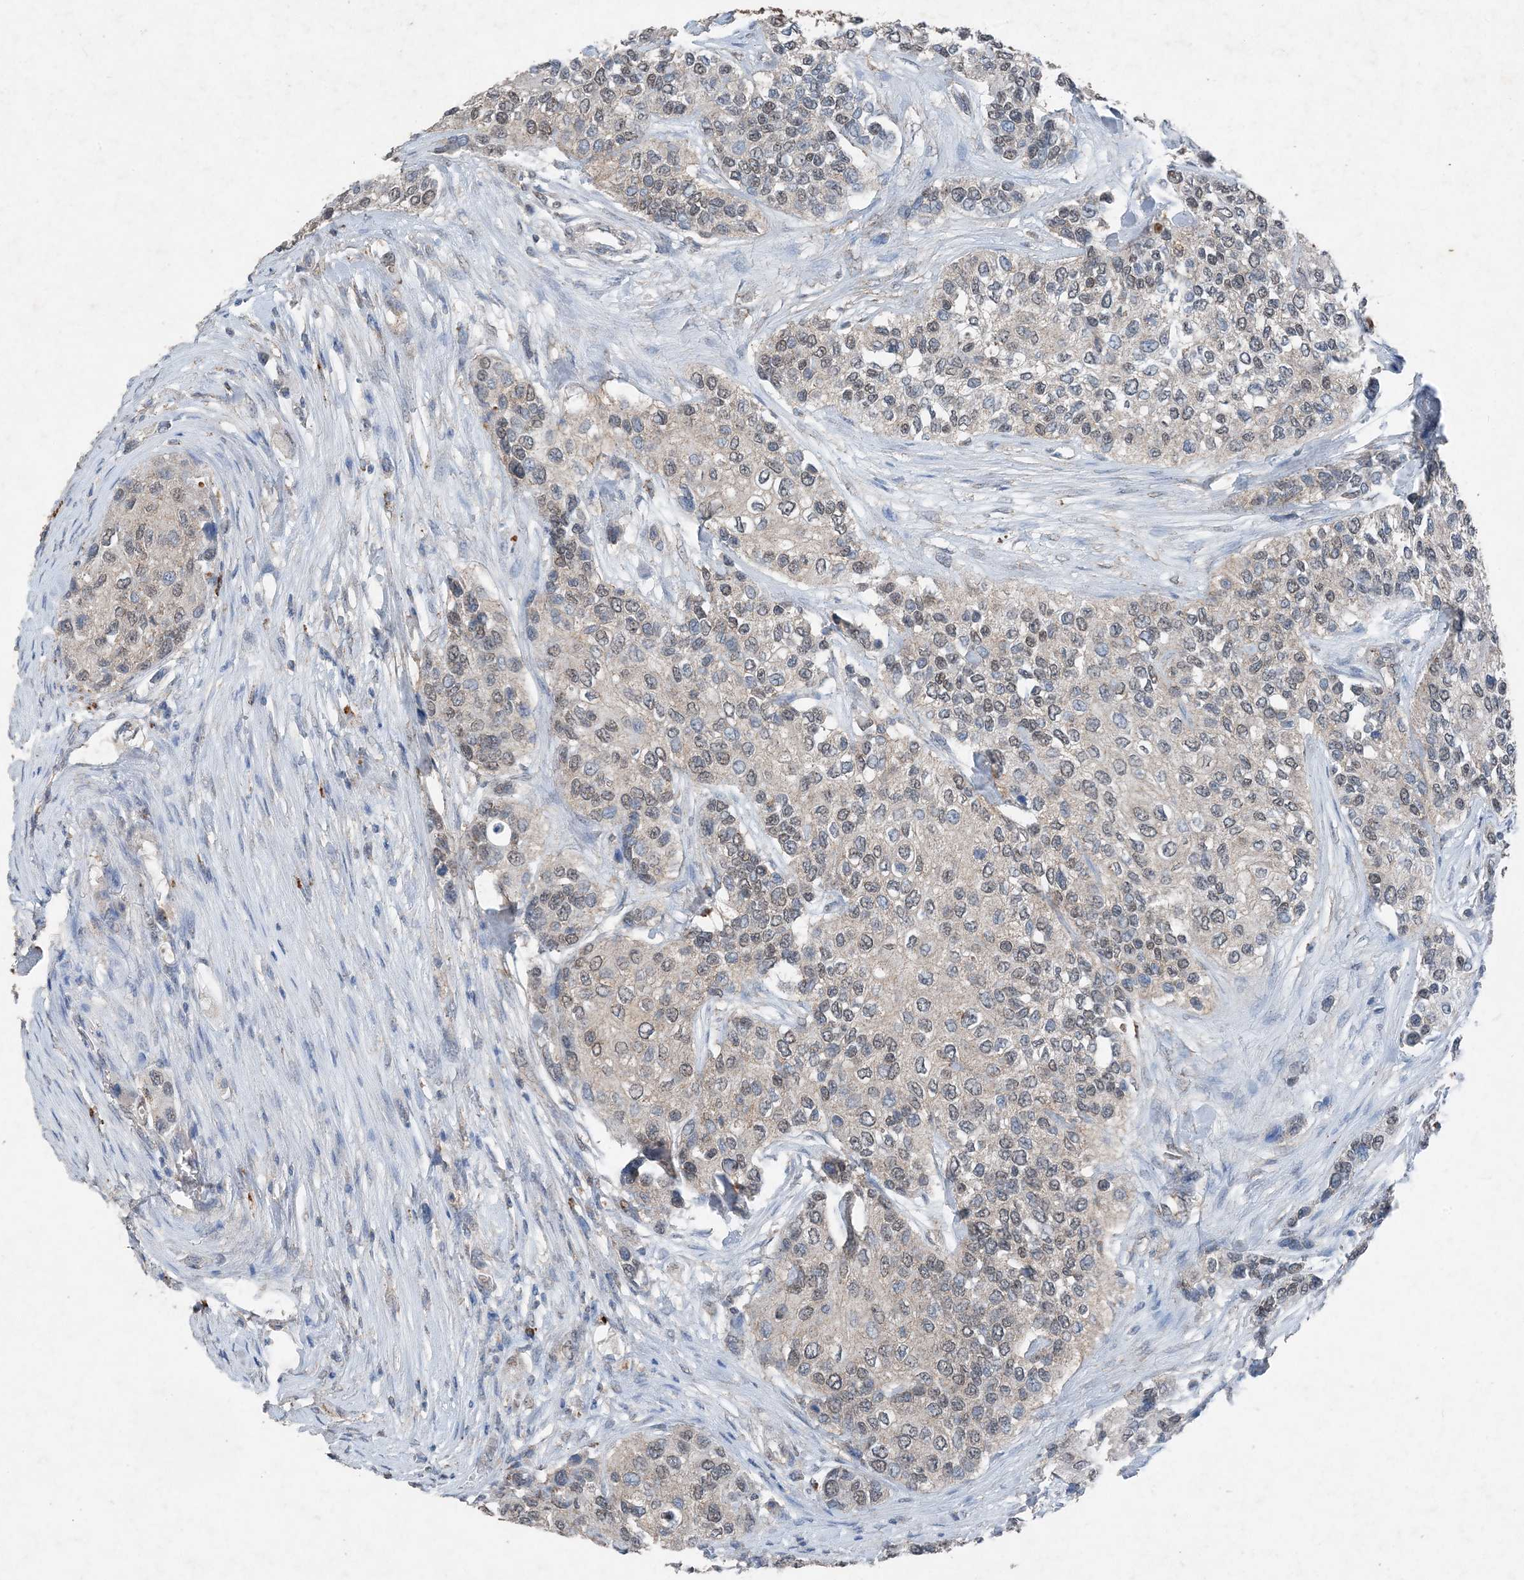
{"staining": {"intensity": "negative", "quantity": "none", "location": "none"}, "tissue": "urothelial cancer", "cell_type": "Tumor cells", "image_type": "cancer", "snomed": [{"axis": "morphology", "description": "Urothelial carcinoma, High grade"}, {"axis": "topography", "description": "Urinary bladder"}], "caption": "Protein analysis of high-grade urothelial carcinoma reveals no significant staining in tumor cells.", "gene": "FCN3", "patient": {"sex": "female", "age": 56}}